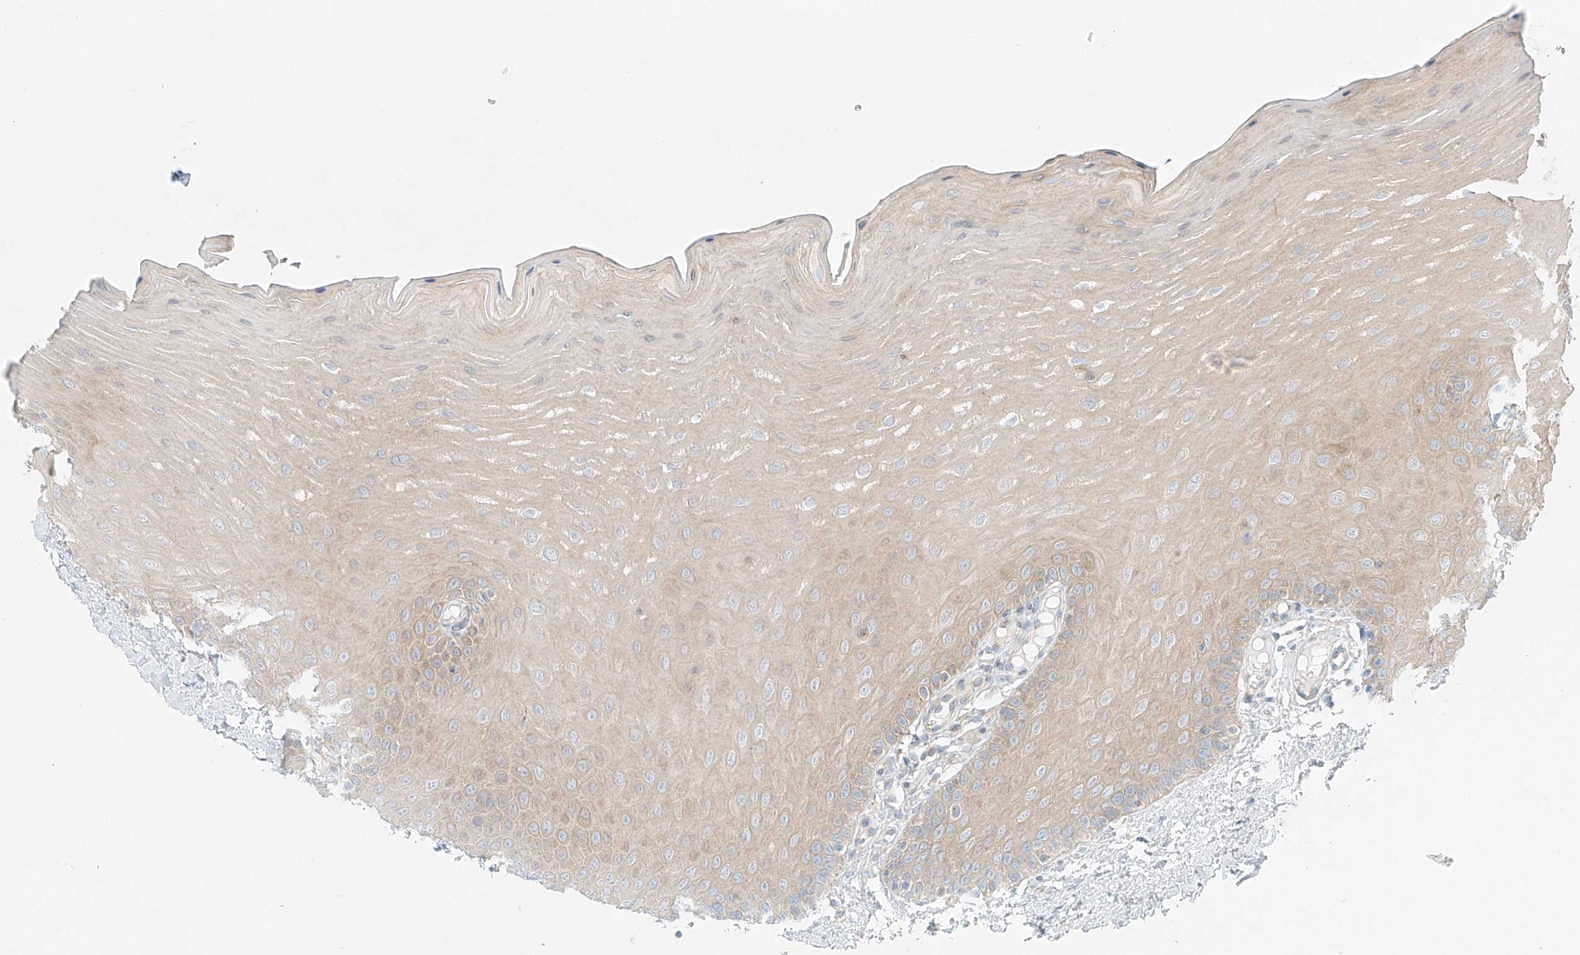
{"staining": {"intensity": "weak", "quantity": "25%-75%", "location": "cytoplasmic/membranous"}, "tissue": "oral mucosa", "cell_type": "Squamous epithelial cells", "image_type": "normal", "snomed": [{"axis": "morphology", "description": "Normal tissue, NOS"}, {"axis": "topography", "description": "Oral tissue"}], "caption": "An immunohistochemistry (IHC) photomicrograph of benign tissue is shown. Protein staining in brown shows weak cytoplasmic/membranous positivity in oral mucosa within squamous epithelial cells. The protein is shown in brown color, while the nuclei are stained blue.", "gene": "EIPR1", "patient": {"sex": "female", "age": 39}}